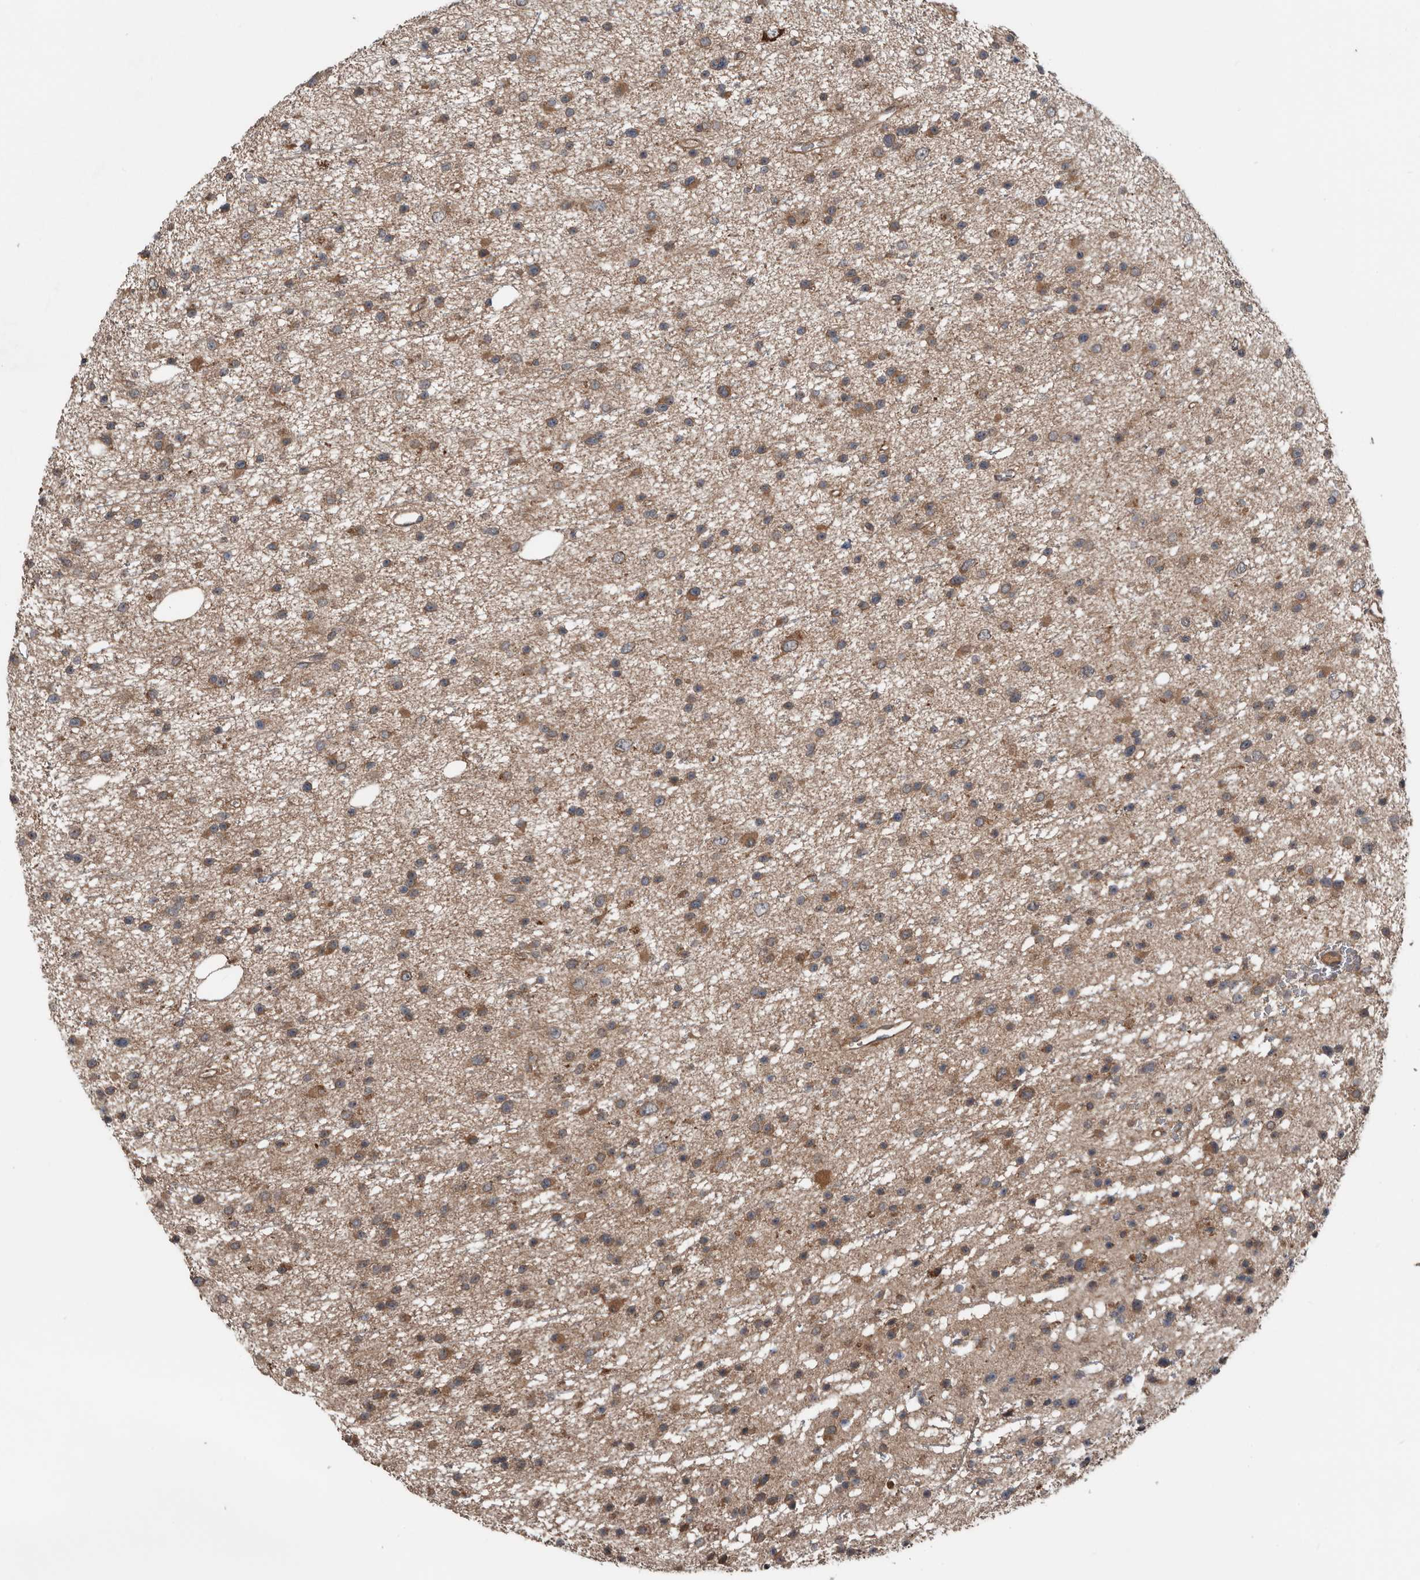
{"staining": {"intensity": "moderate", "quantity": ">75%", "location": "cytoplasmic/membranous"}, "tissue": "glioma", "cell_type": "Tumor cells", "image_type": "cancer", "snomed": [{"axis": "morphology", "description": "Glioma, malignant, Low grade"}, {"axis": "topography", "description": "Cerebral cortex"}], "caption": "Immunohistochemical staining of human glioma exhibits moderate cytoplasmic/membranous protein positivity in about >75% of tumor cells.", "gene": "DNAJB4", "patient": {"sex": "female", "age": 39}}